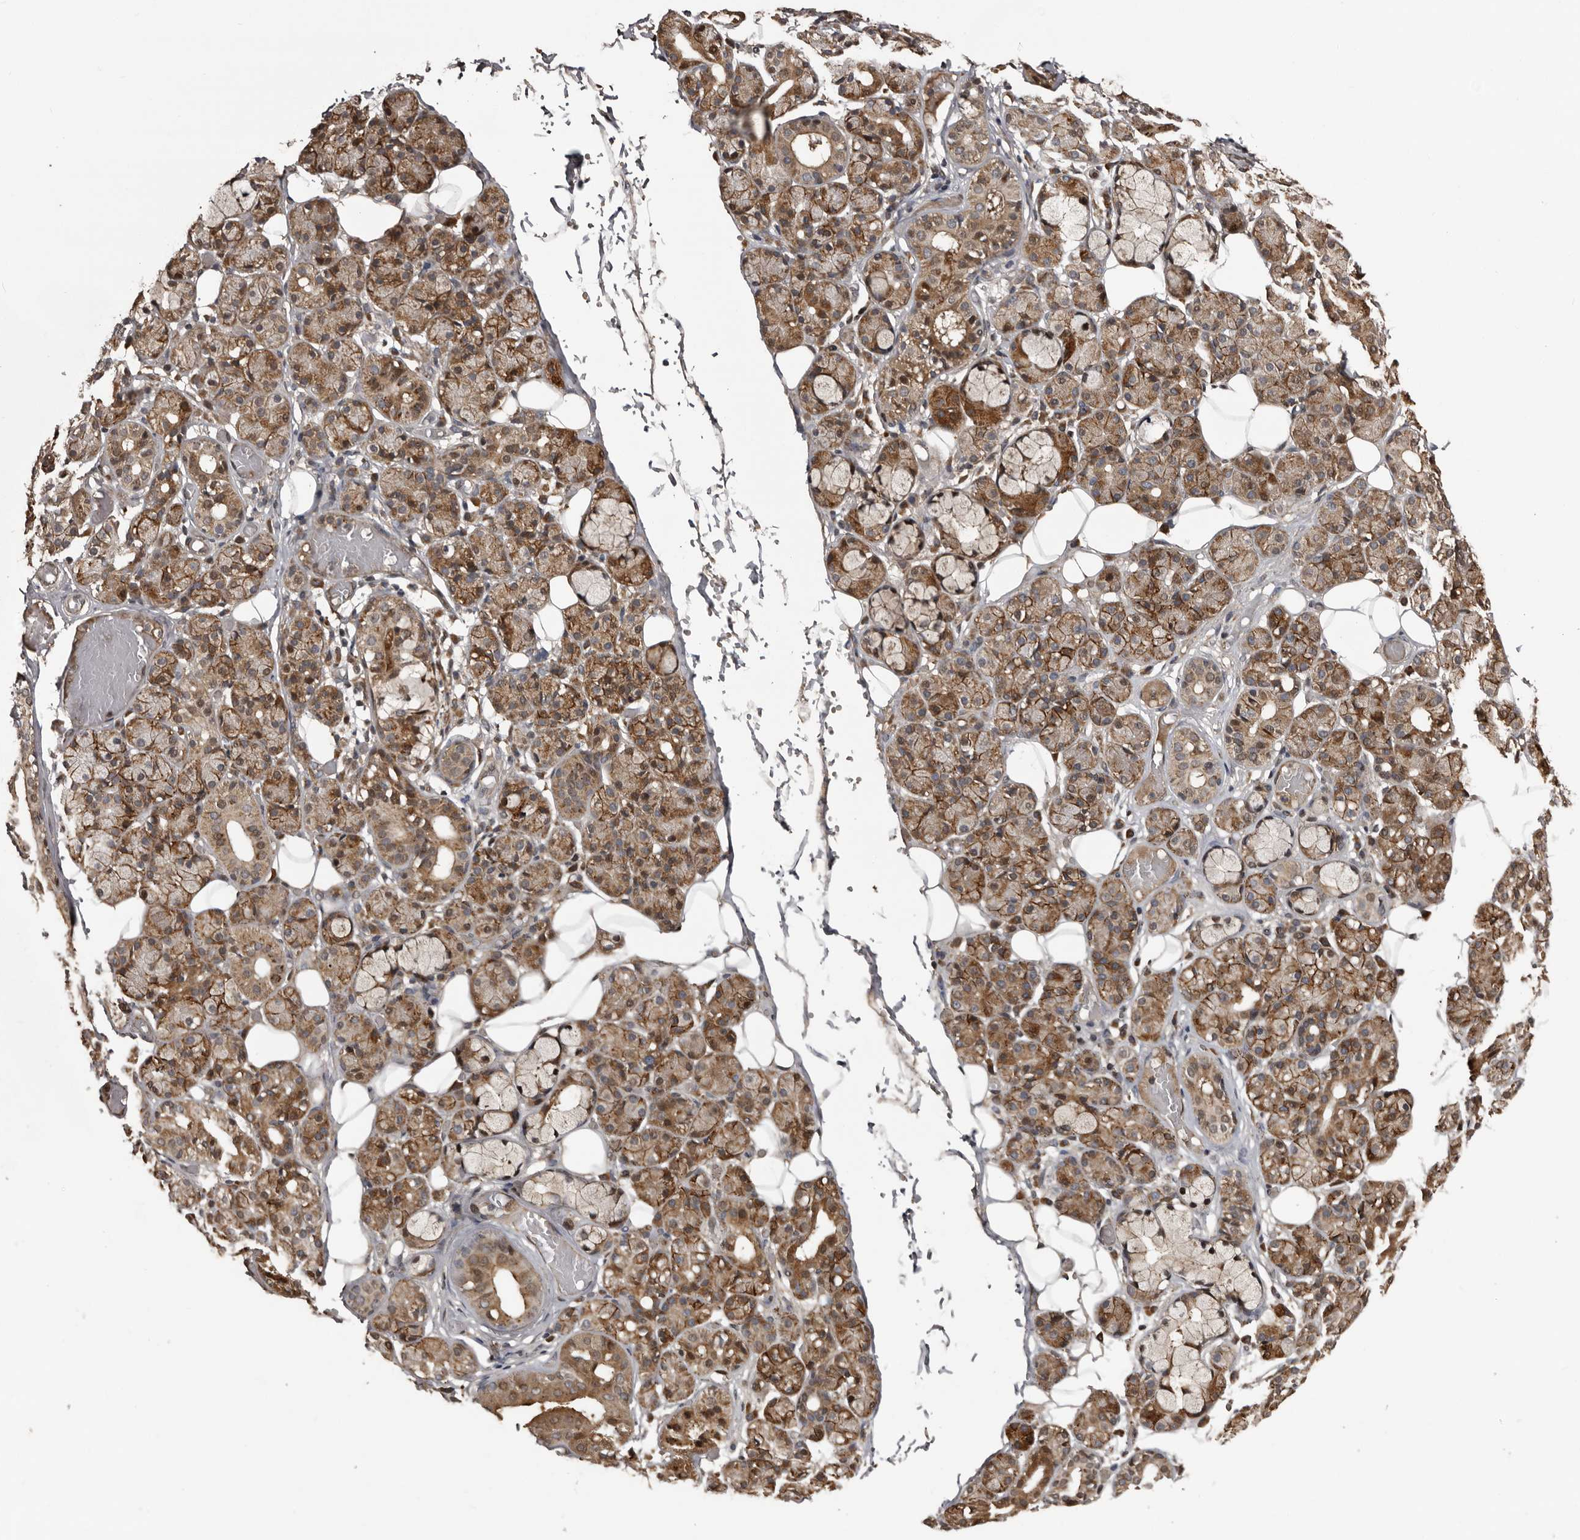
{"staining": {"intensity": "moderate", "quantity": ">75%", "location": "cytoplasmic/membranous"}, "tissue": "salivary gland", "cell_type": "Glandular cells", "image_type": "normal", "snomed": [{"axis": "morphology", "description": "Normal tissue, NOS"}, {"axis": "topography", "description": "Salivary gland"}], "caption": "Glandular cells reveal medium levels of moderate cytoplasmic/membranous expression in approximately >75% of cells in benign salivary gland. The staining was performed using DAB to visualize the protein expression in brown, while the nuclei were stained in blue with hematoxylin (Magnification: 20x).", "gene": "SERTAD4", "patient": {"sex": "male", "age": 63}}